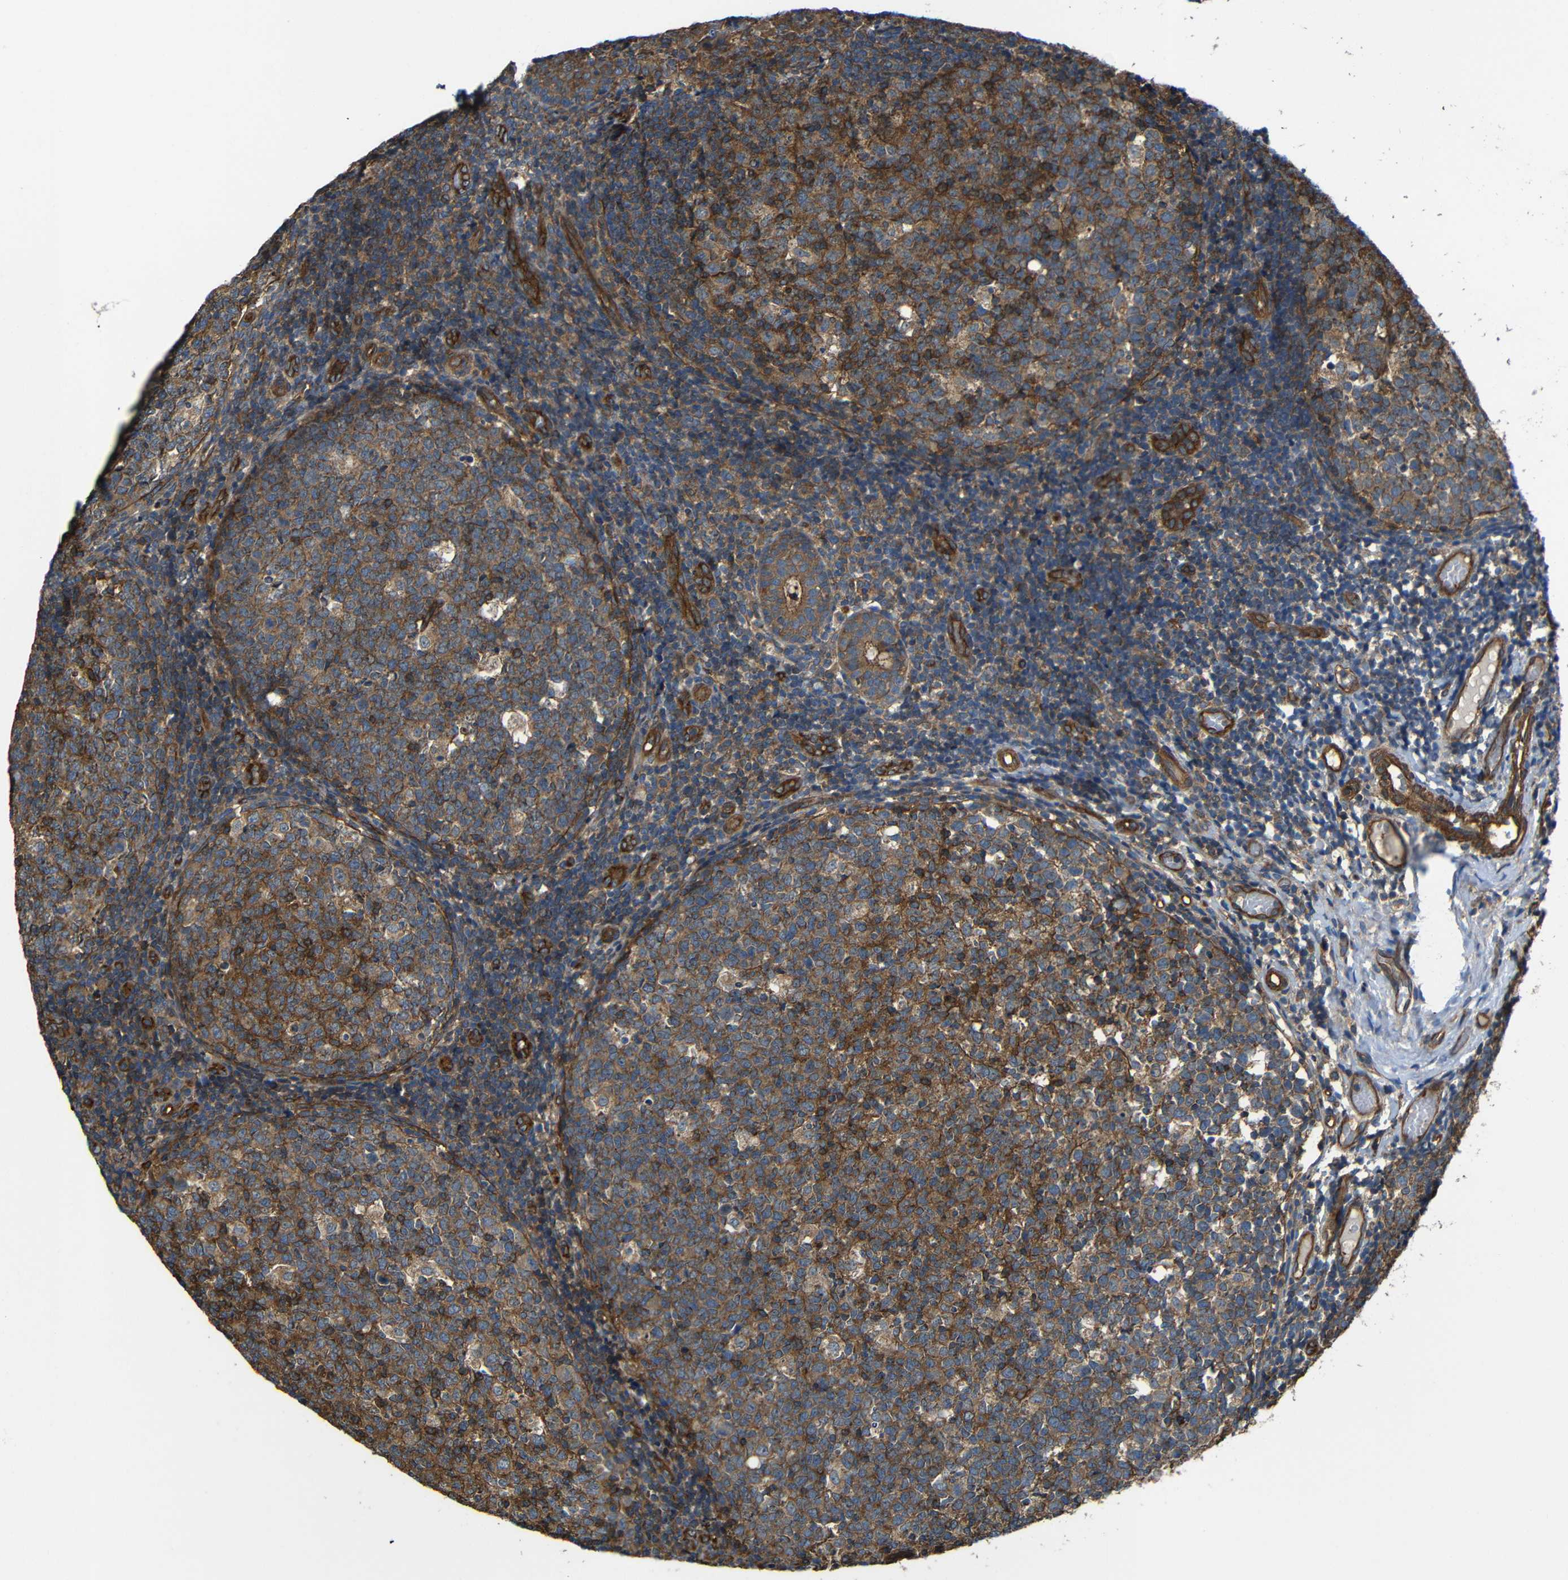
{"staining": {"intensity": "strong", "quantity": "25%-75%", "location": "cytoplasmic/membranous"}, "tissue": "tonsil", "cell_type": "Germinal center cells", "image_type": "normal", "snomed": [{"axis": "morphology", "description": "Normal tissue, NOS"}, {"axis": "topography", "description": "Tonsil"}], "caption": "This histopathology image demonstrates immunohistochemistry (IHC) staining of benign human tonsil, with high strong cytoplasmic/membranous expression in about 25%-75% of germinal center cells.", "gene": "PTCH1", "patient": {"sex": "female", "age": 19}}